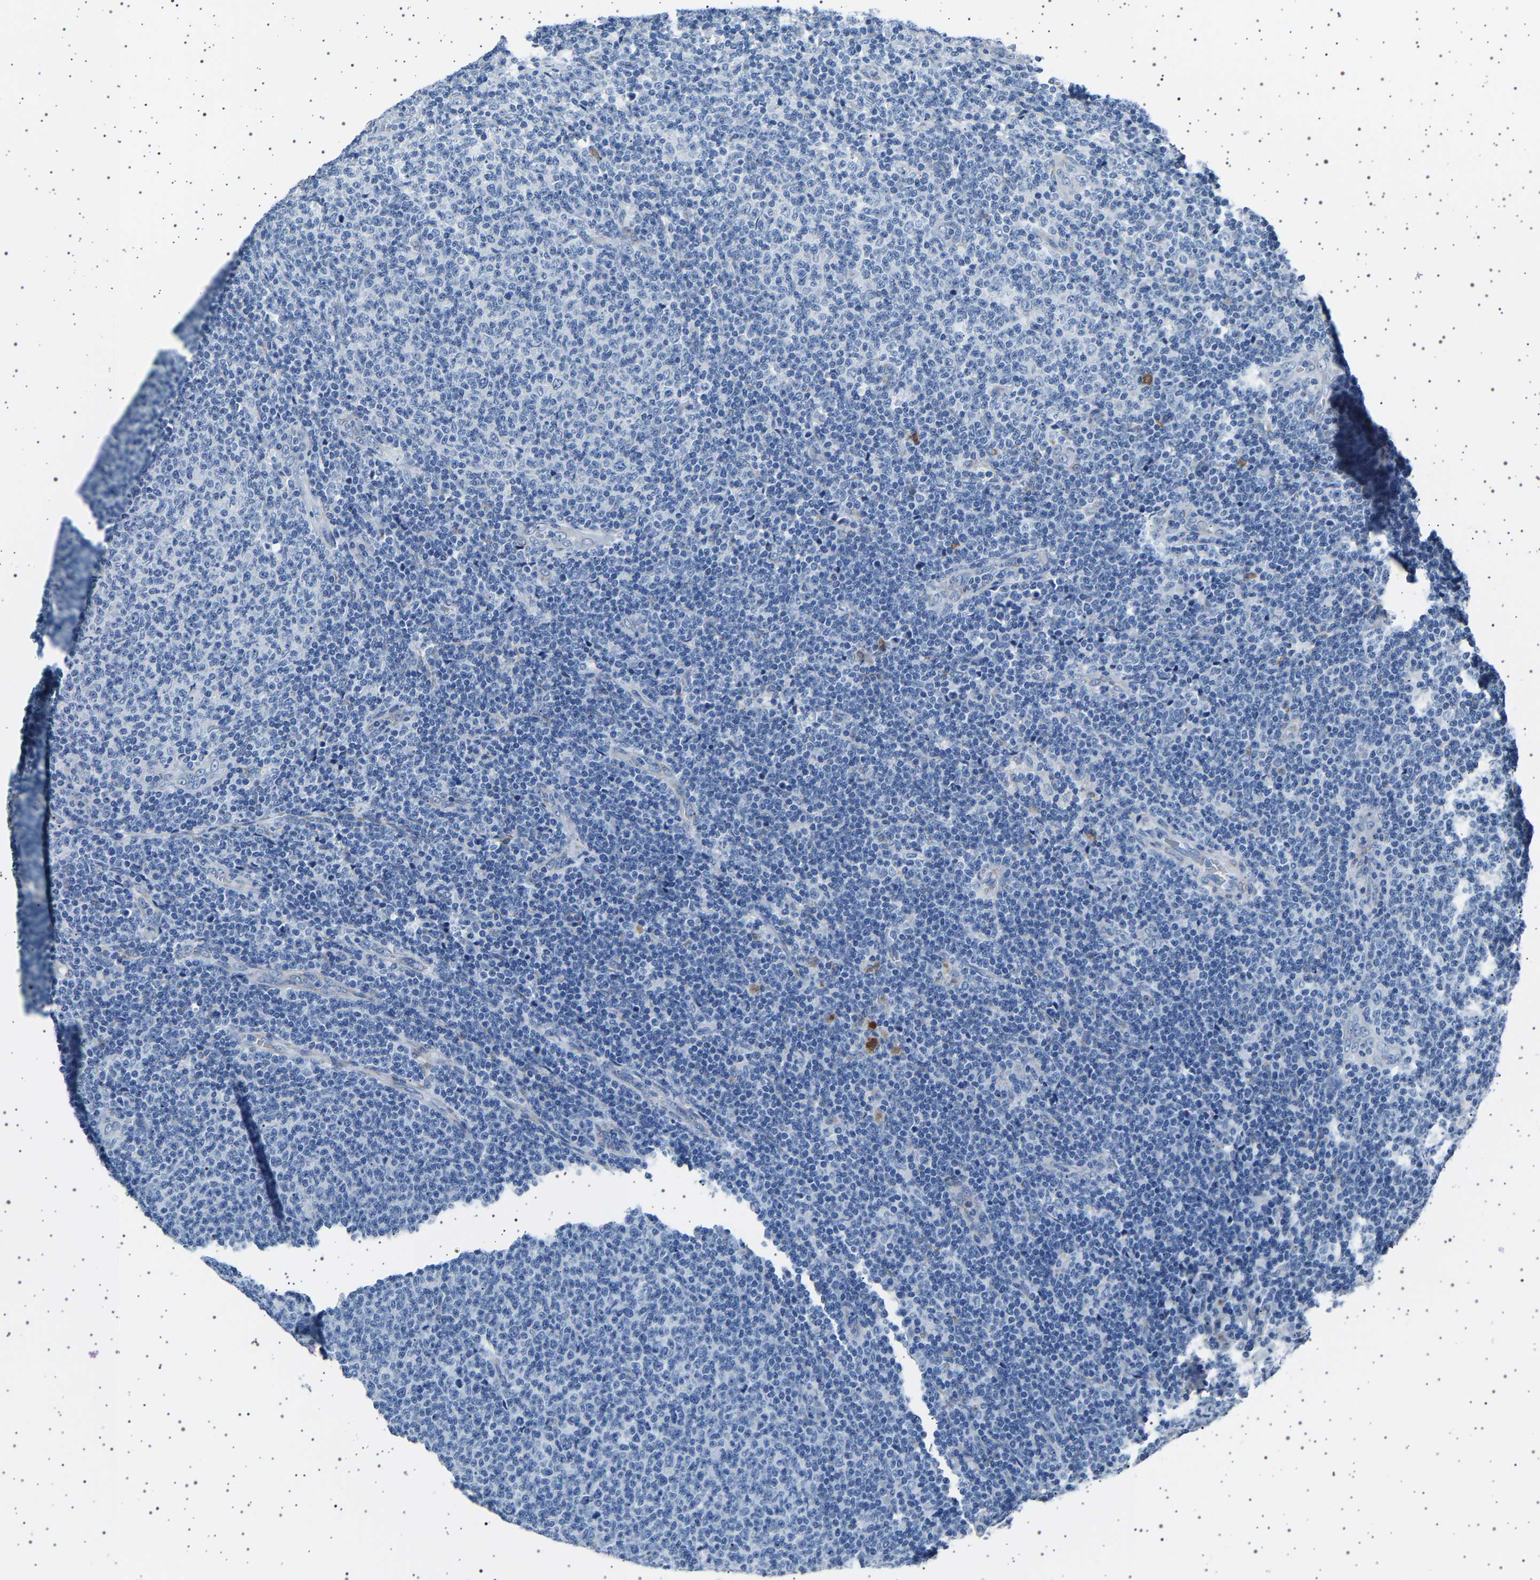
{"staining": {"intensity": "negative", "quantity": "none", "location": "none"}, "tissue": "lymphoma", "cell_type": "Tumor cells", "image_type": "cancer", "snomed": [{"axis": "morphology", "description": "Malignant lymphoma, non-Hodgkin's type, Low grade"}, {"axis": "topography", "description": "Lymph node"}], "caption": "High magnification brightfield microscopy of malignant lymphoma, non-Hodgkin's type (low-grade) stained with DAB (3,3'-diaminobenzidine) (brown) and counterstained with hematoxylin (blue): tumor cells show no significant expression.", "gene": "FTCD", "patient": {"sex": "male", "age": 66}}